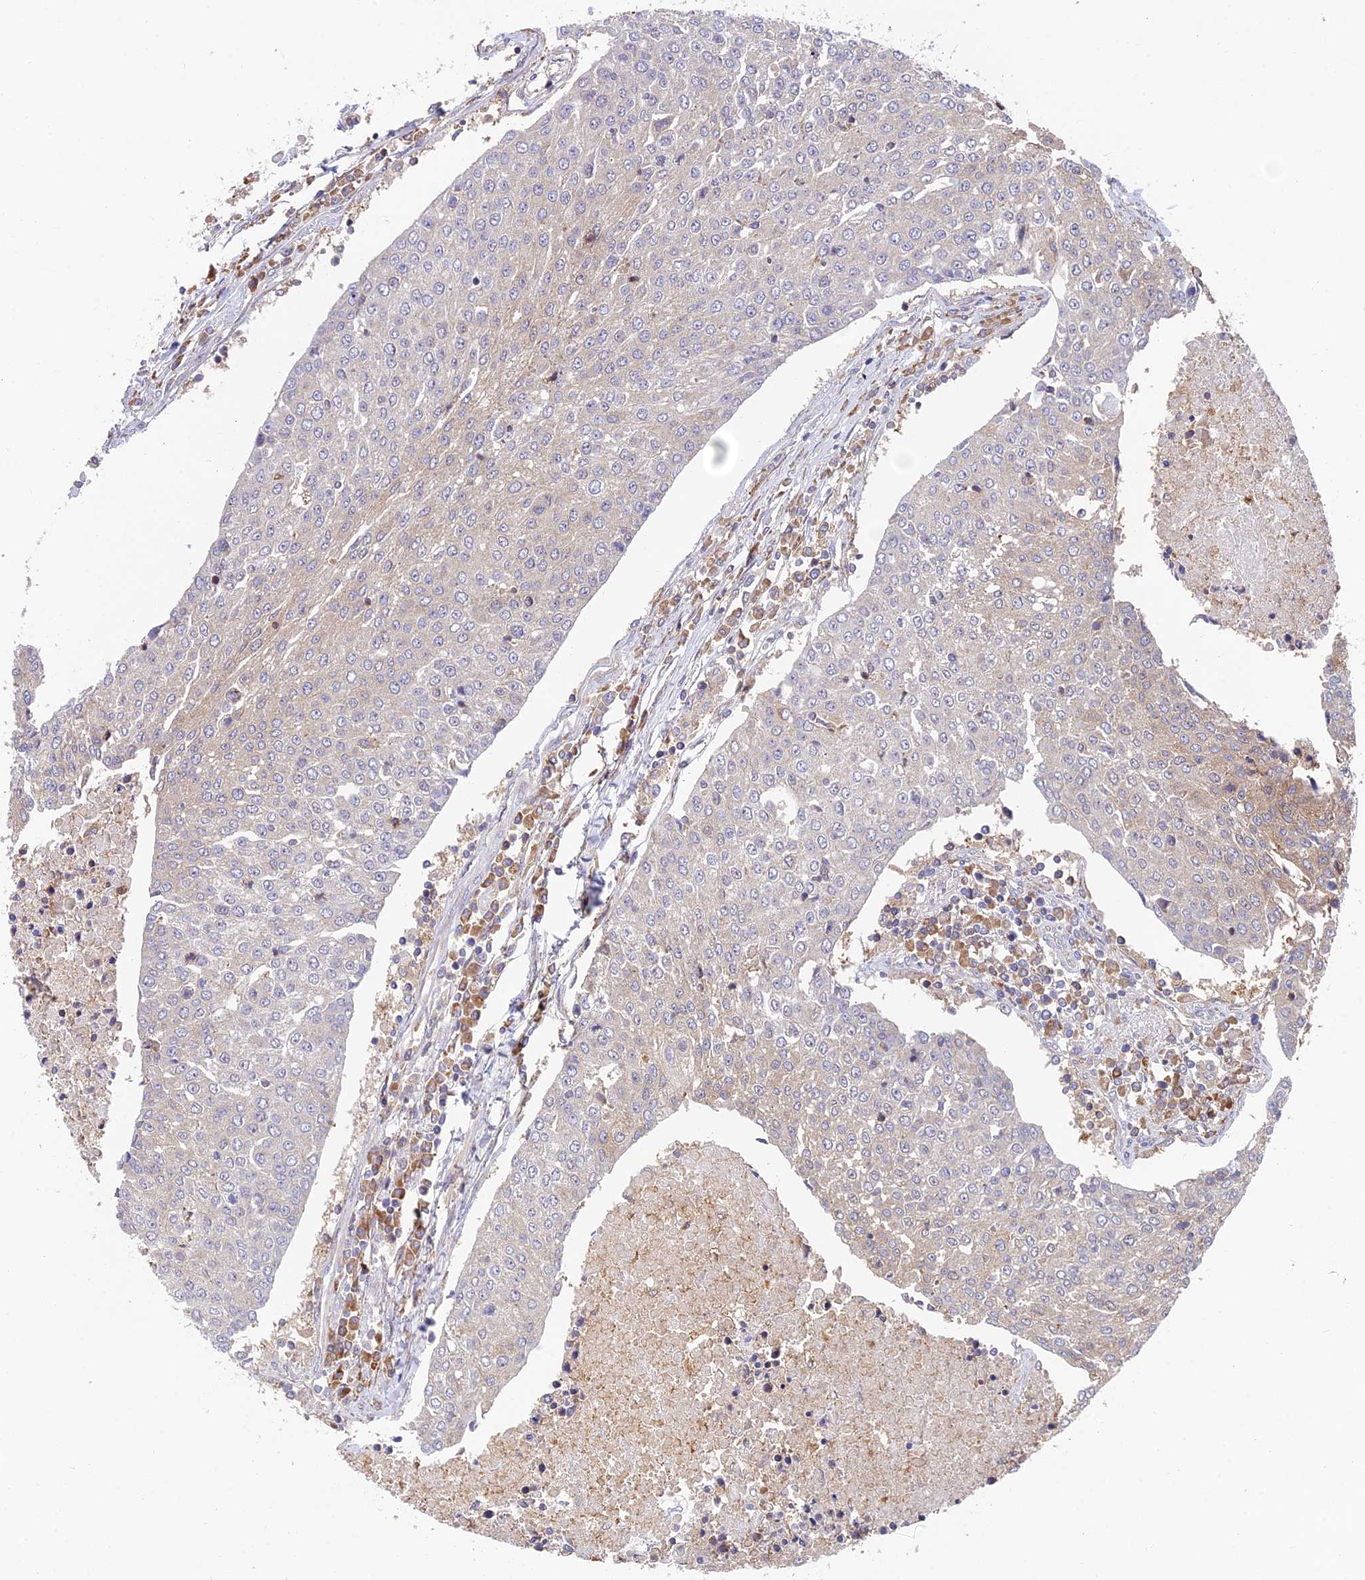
{"staining": {"intensity": "negative", "quantity": "none", "location": "none"}, "tissue": "urothelial cancer", "cell_type": "Tumor cells", "image_type": "cancer", "snomed": [{"axis": "morphology", "description": "Urothelial carcinoma, High grade"}, {"axis": "topography", "description": "Urinary bladder"}], "caption": "There is no significant staining in tumor cells of high-grade urothelial carcinoma. (Immunohistochemistry, brightfield microscopy, high magnification).", "gene": "IPO5", "patient": {"sex": "female", "age": 85}}